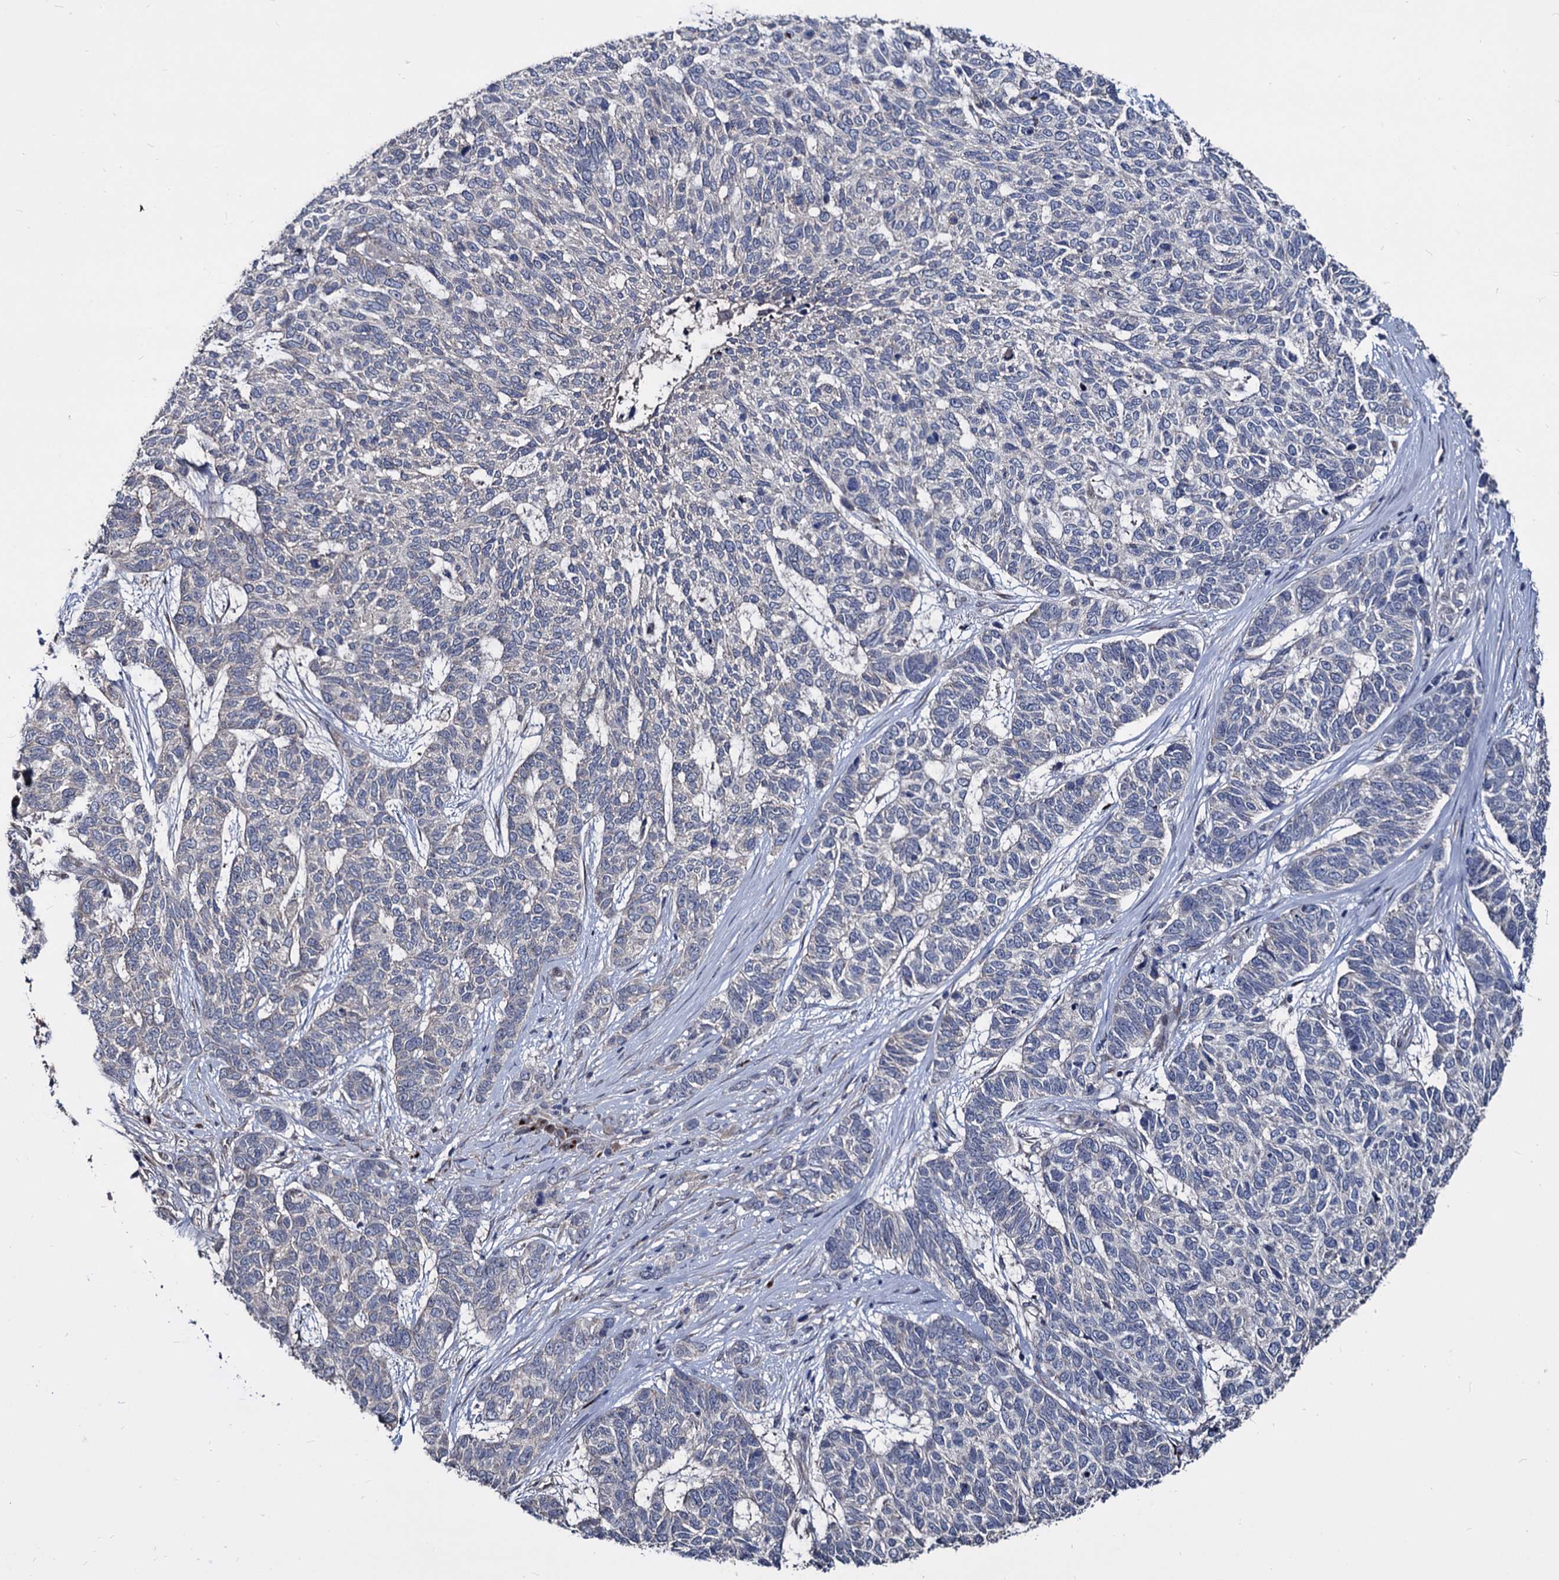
{"staining": {"intensity": "negative", "quantity": "none", "location": "none"}, "tissue": "skin cancer", "cell_type": "Tumor cells", "image_type": "cancer", "snomed": [{"axis": "morphology", "description": "Basal cell carcinoma"}, {"axis": "topography", "description": "Skin"}], "caption": "Basal cell carcinoma (skin) was stained to show a protein in brown. There is no significant staining in tumor cells. (DAB immunohistochemistry (IHC), high magnification).", "gene": "SMAGP", "patient": {"sex": "female", "age": 65}}